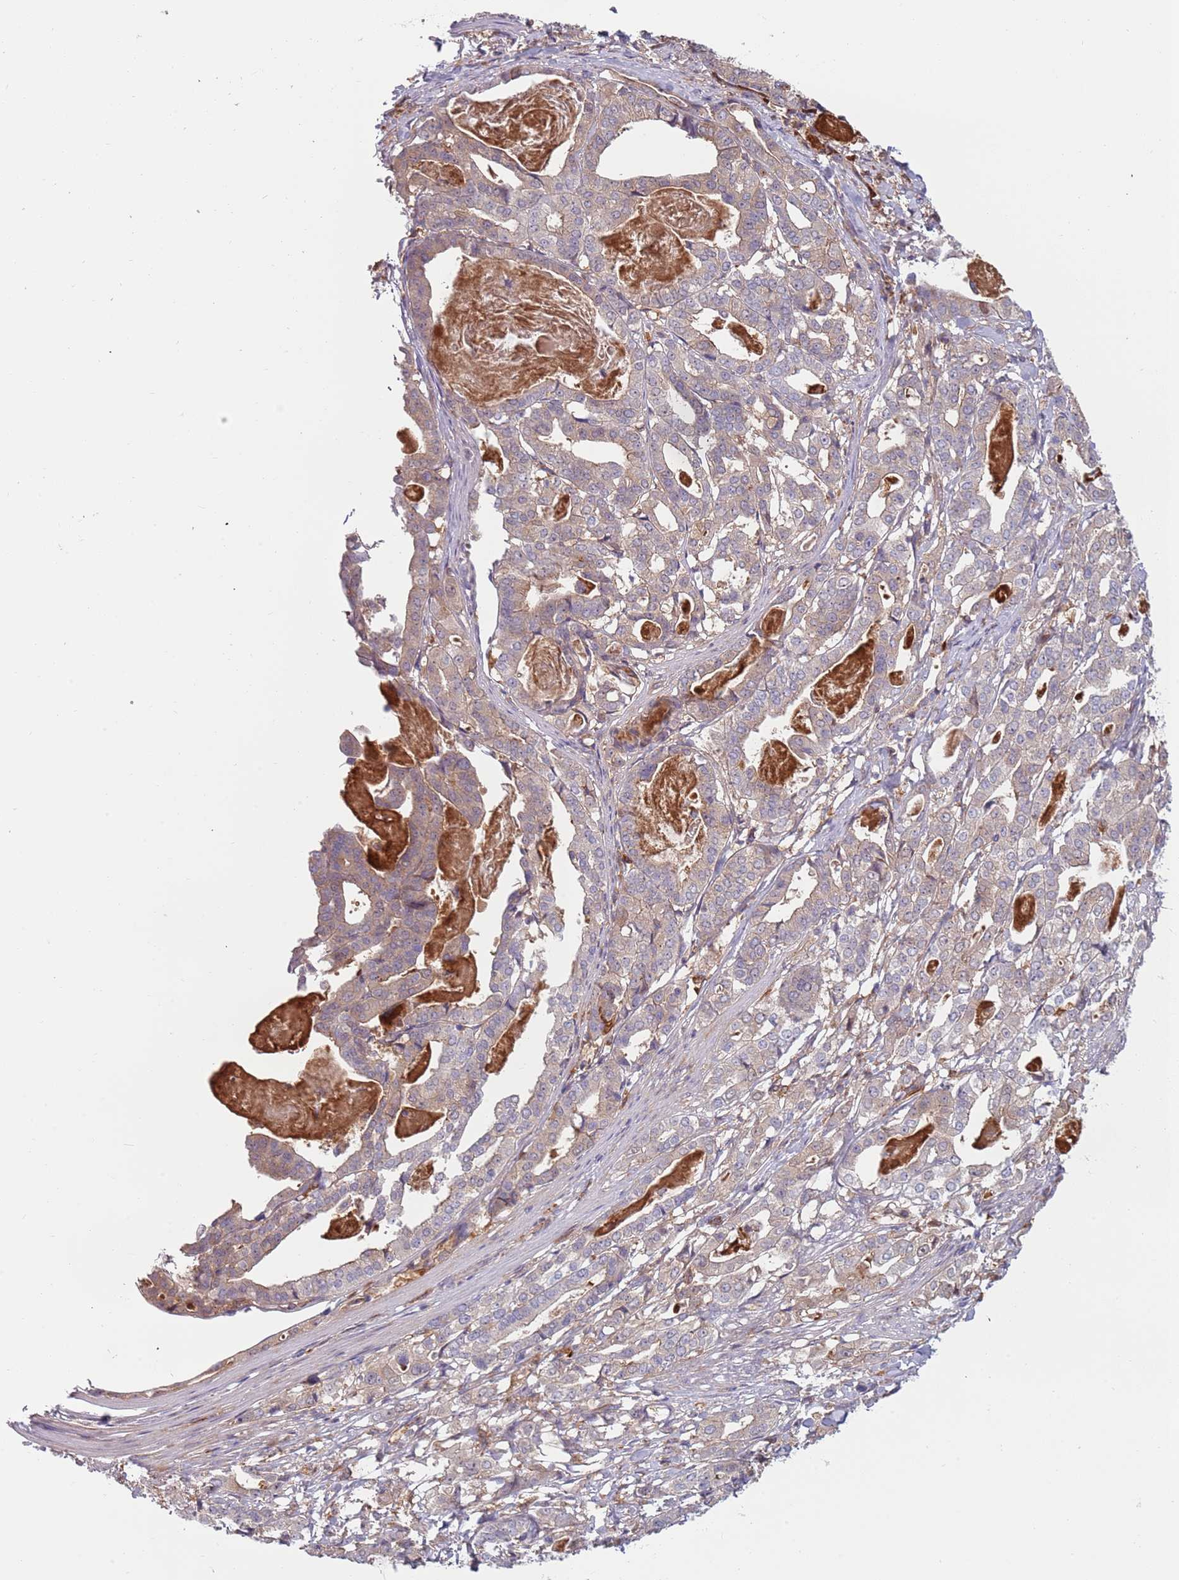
{"staining": {"intensity": "weak", "quantity": "<25%", "location": "cytoplasmic/membranous"}, "tissue": "stomach cancer", "cell_type": "Tumor cells", "image_type": "cancer", "snomed": [{"axis": "morphology", "description": "Adenocarcinoma, NOS"}, {"axis": "topography", "description": "Stomach"}], "caption": "Human stomach cancer stained for a protein using immunohistochemistry (IHC) demonstrates no expression in tumor cells.", "gene": "NADK", "patient": {"sex": "male", "age": 48}}